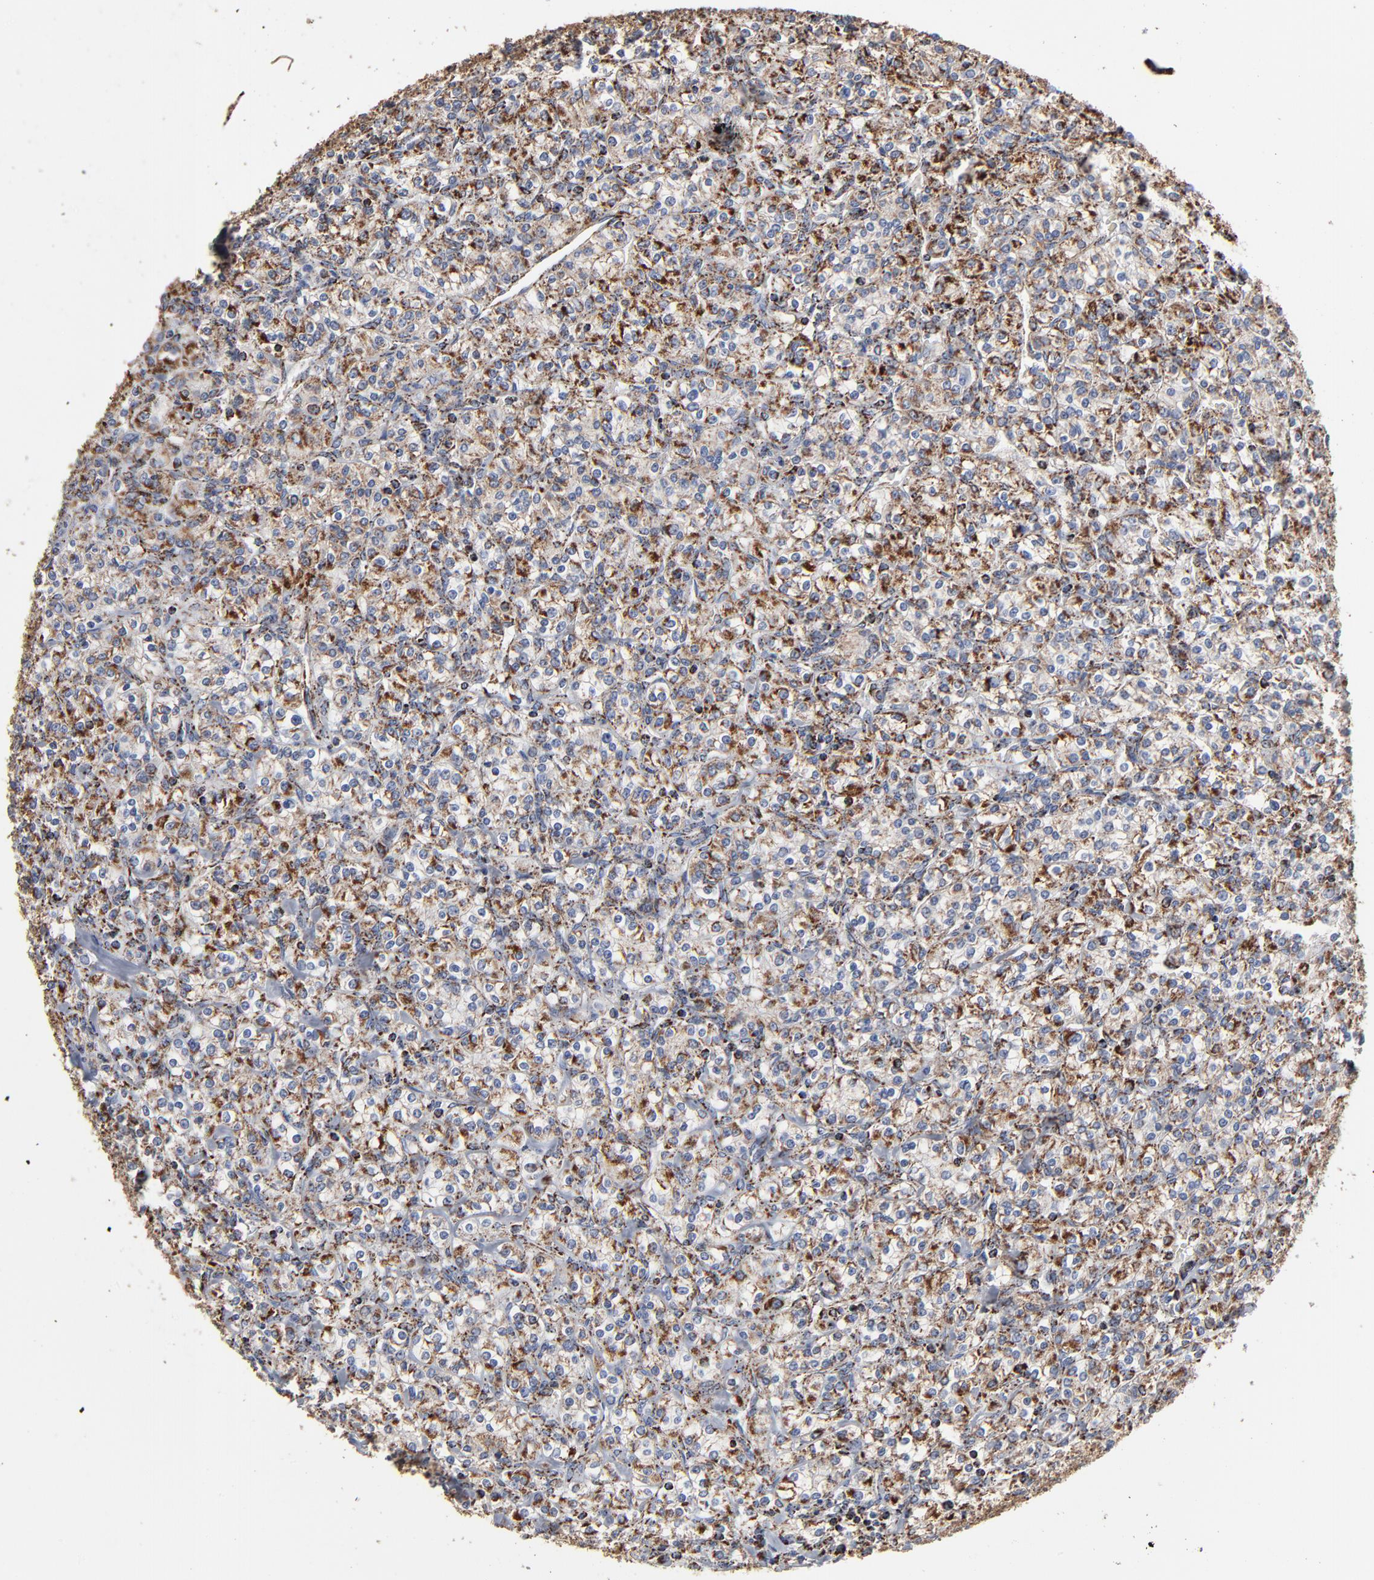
{"staining": {"intensity": "strong", "quantity": "25%-75%", "location": "cytoplasmic/membranous"}, "tissue": "renal cancer", "cell_type": "Tumor cells", "image_type": "cancer", "snomed": [{"axis": "morphology", "description": "Adenocarcinoma, NOS"}, {"axis": "topography", "description": "Kidney"}], "caption": "There is high levels of strong cytoplasmic/membranous expression in tumor cells of adenocarcinoma (renal), as demonstrated by immunohistochemical staining (brown color).", "gene": "UQCRC1", "patient": {"sex": "male", "age": 77}}